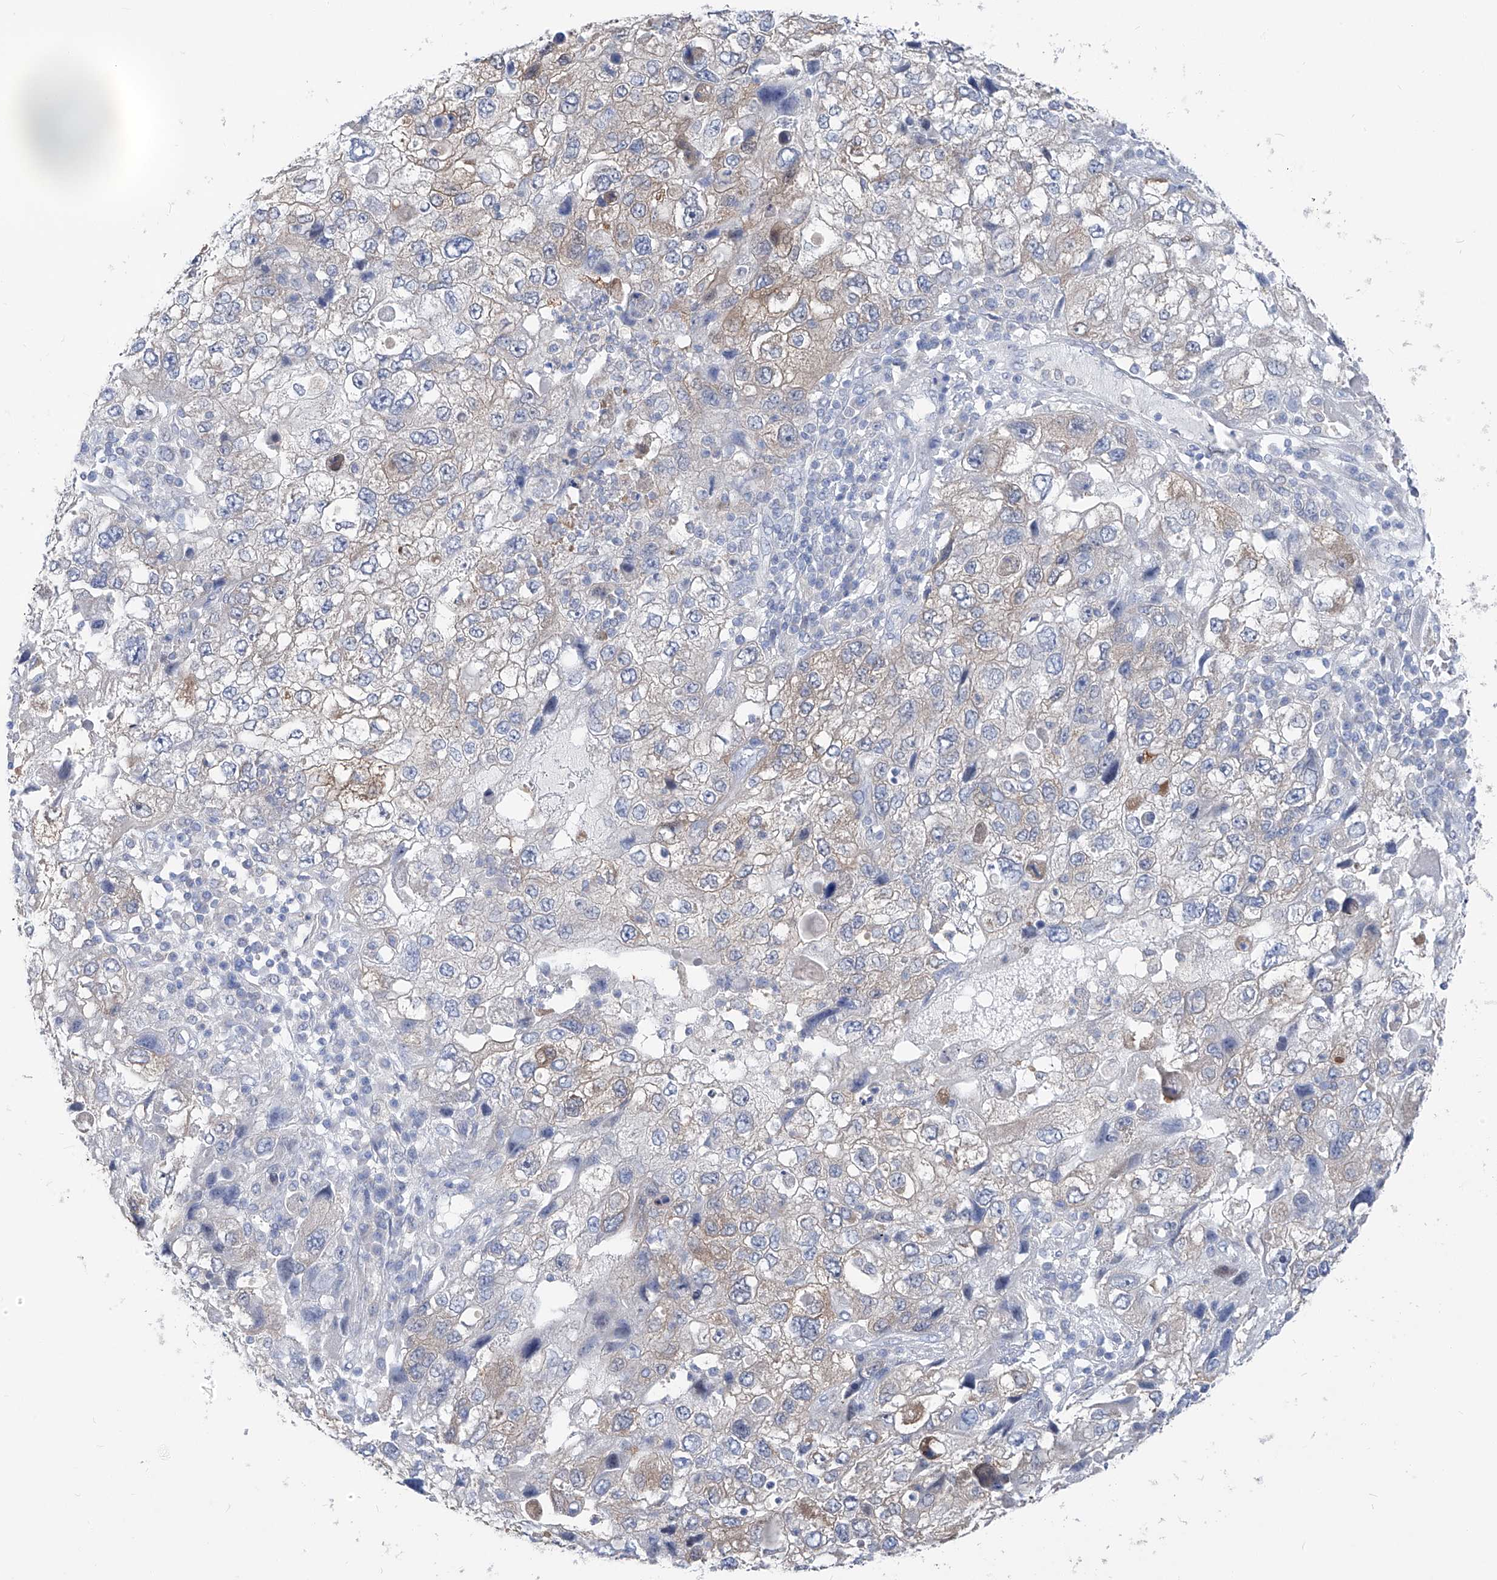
{"staining": {"intensity": "weak", "quantity": "25%-75%", "location": "cytoplasmic/membranous"}, "tissue": "endometrial cancer", "cell_type": "Tumor cells", "image_type": "cancer", "snomed": [{"axis": "morphology", "description": "Adenocarcinoma, NOS"}, {"axis": "topography", "description": "Endometrium"}], "caption": "Immunohistochemistry image of neoplastic tissue: endometrial adenocarcinoma stained using immunohistochemistry shows low levels of weak protein expression localized specifically in the cytoplasmic/membranous of tumor cells, appearing as a cytoplasmic/membranous brown color.", "gene": "UFL1", "patient": {"sex": "female", "age": 49}}